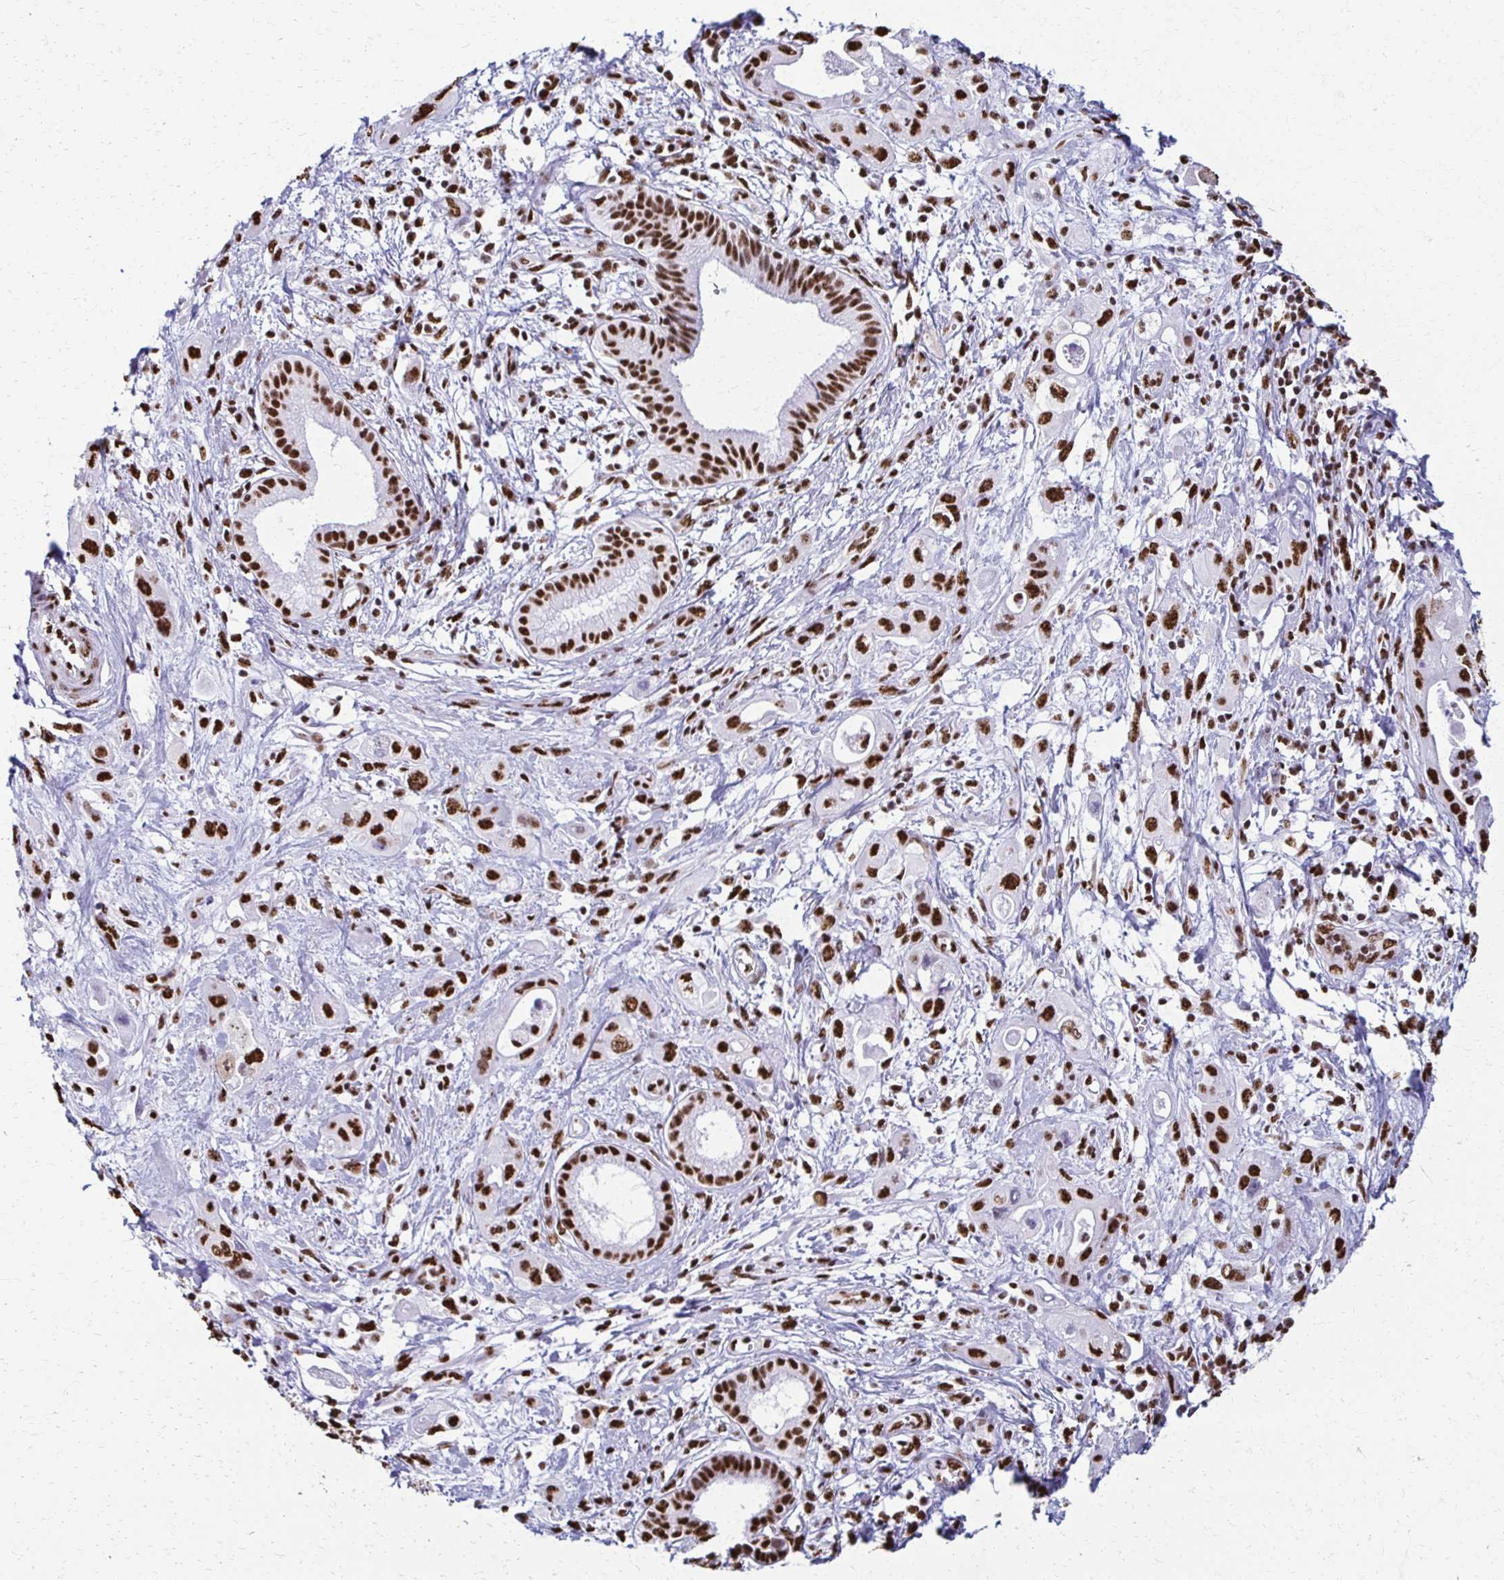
{"staining": {"intensity": "strong", "quantity": ">75%", "location": "nuclear"}, "tissue": "pancreatic cancer", "cell_type": "Tumor cells", "image_type": "cancer", "snomed": [{"axis": "morphology", "description": "Adenocarcinoma, NOS"}, {"axis": "topography", "description": "Pancreas"}], "caption": "There is high levels of strong nuclear positivity in tumor cells of pancreatic adenocarcinoma, as demonstrated by immunohistochemical staining (brown color).", "gene": "NONO", "patient": {"sex": "female", "age": 66}}